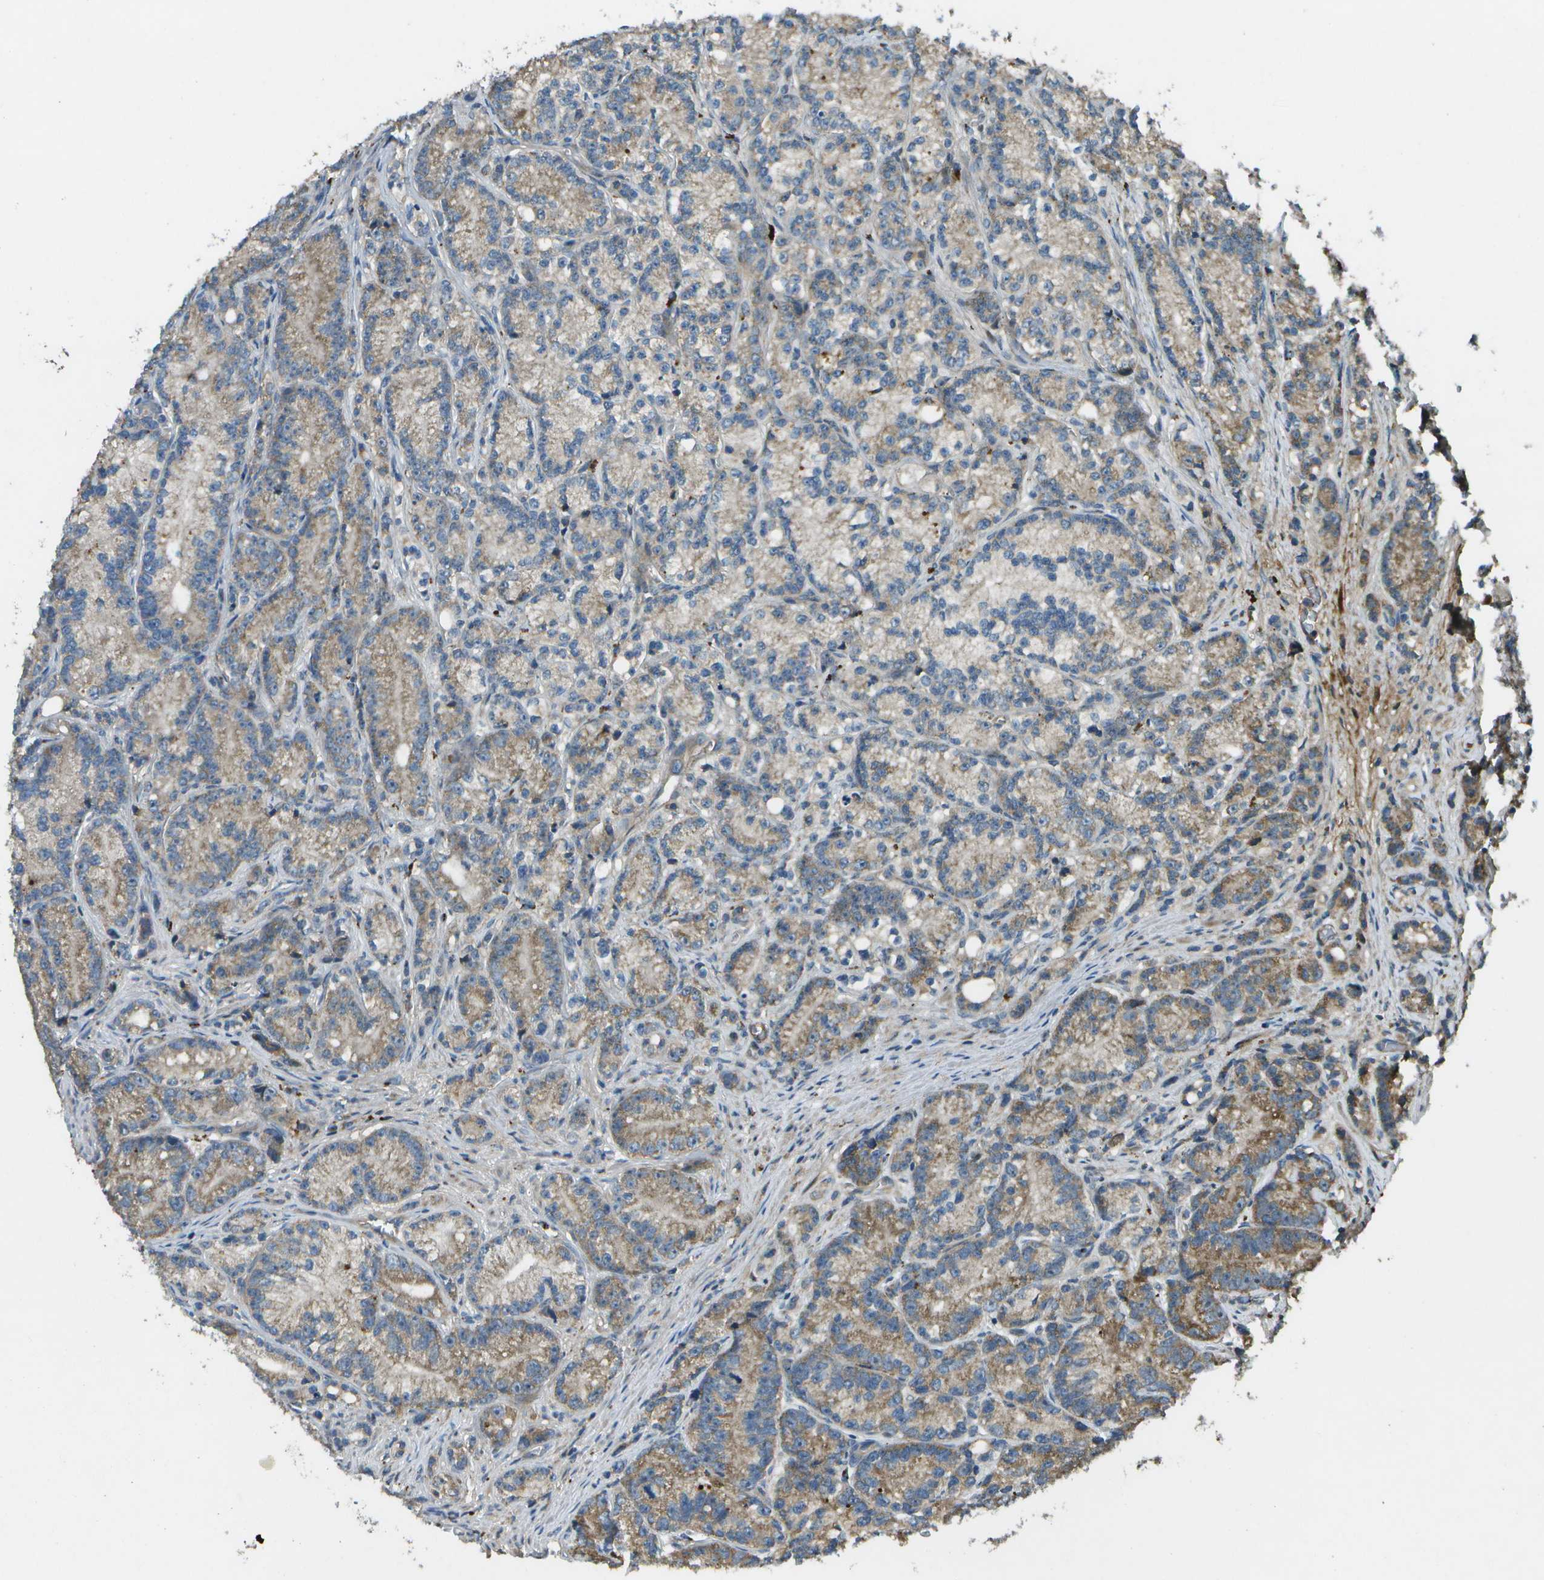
{"staining": {"intensity": "moderate", "quantity": "25%-75%", "location": "cytoplasmic/membranous"}, "tissue": "prostate cancer", "cell_type": "Tumor cells", "image_type": "cancer", "snomed": [{"axis": "morphology", "description": "Adenocarcinoma, Low grade"}, {"axis": "topography", "description": "Prostate"}], "caption": "A brown stain highlights moderate cytoplasmic/membranous positivity of a protein in adenocarcinoma (low-grade) (prostate) tumor cells.", "gene": "PXYLP1", "patient": {"sex": "male", "age": 89}}